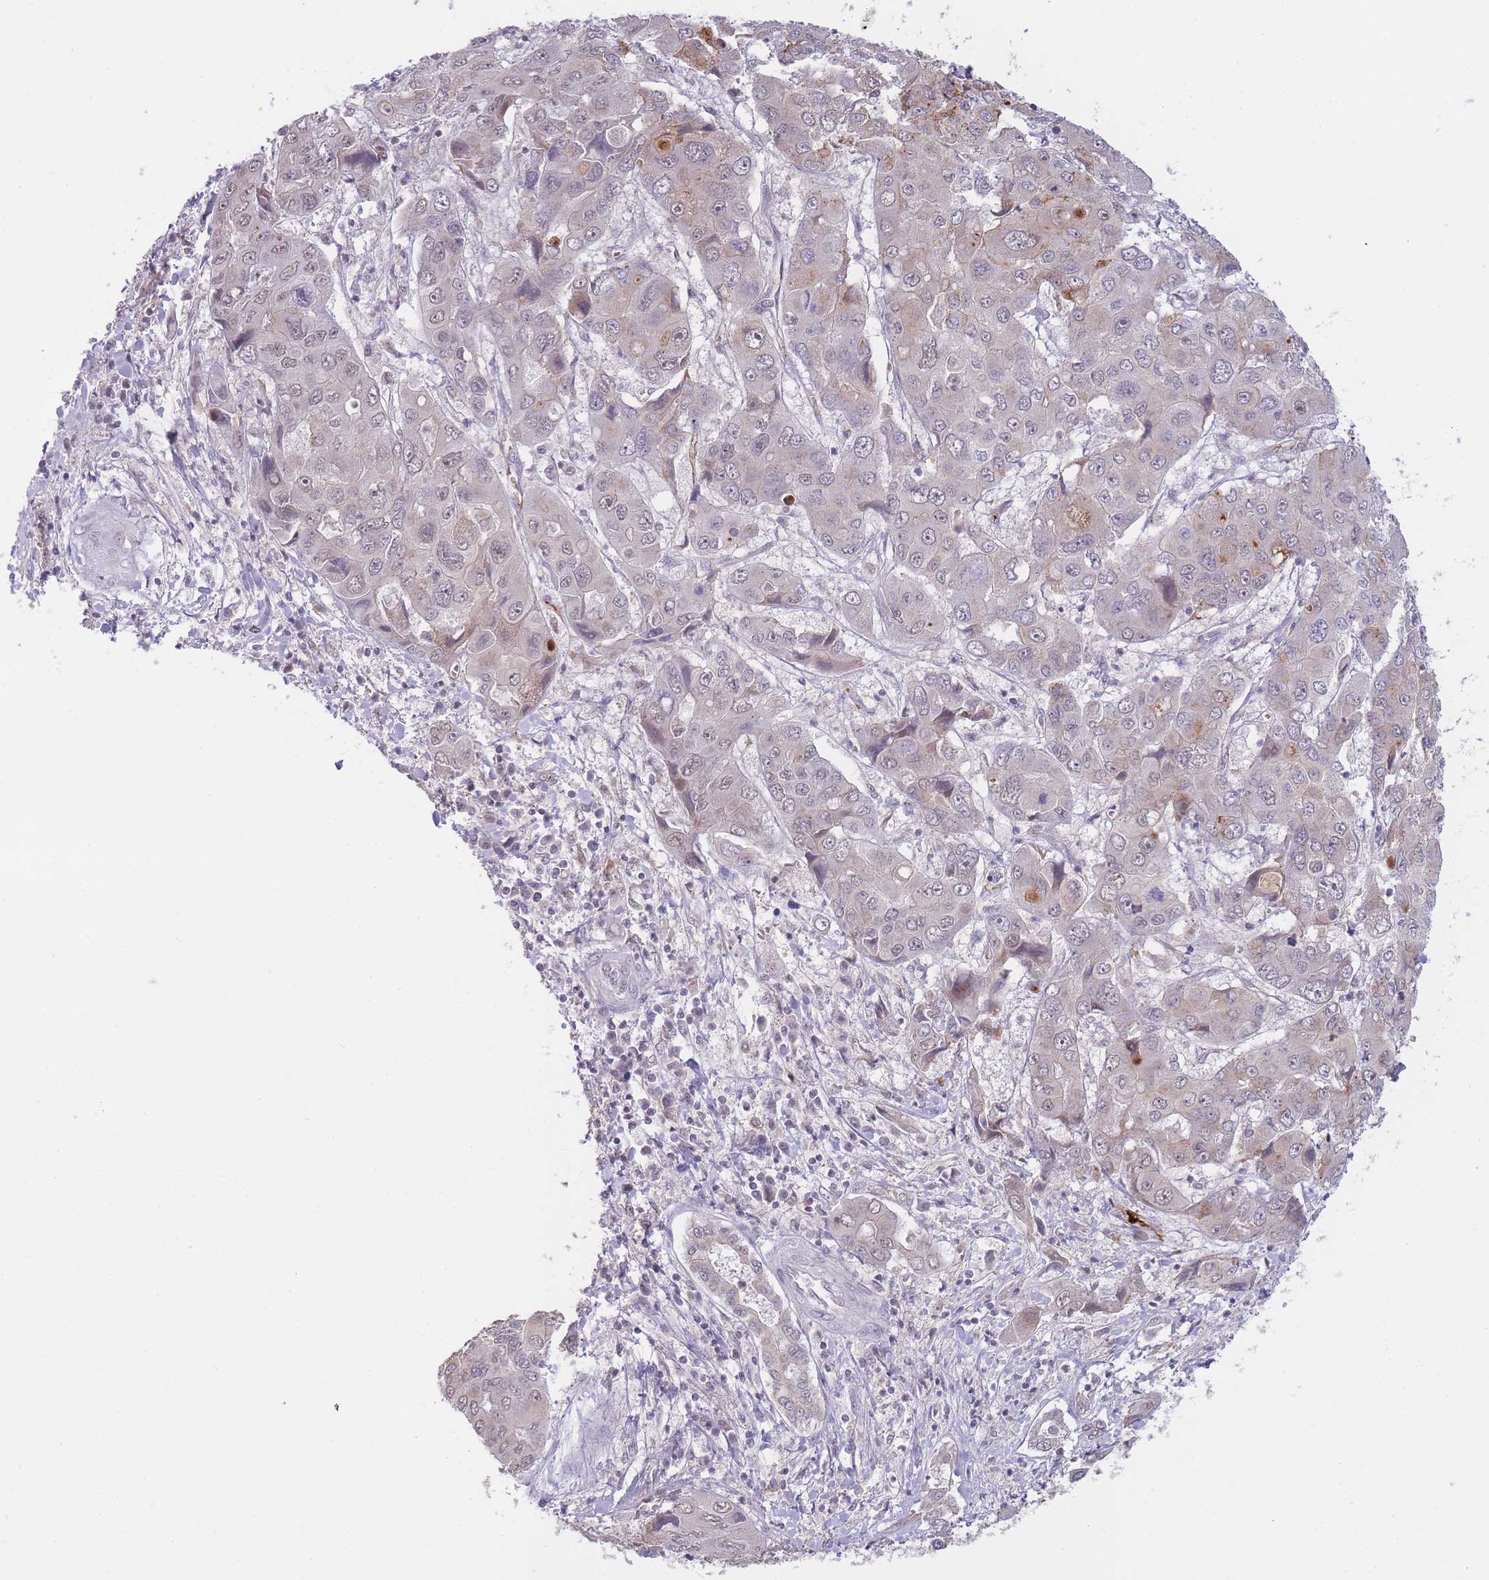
{"staining": {"intensity": "weak", "quantity": "<25%", "location": "nuclear"}, "tissue": "liver cancer", "cell_type": "Tumor cells", "image_type": "cancer", "snomed": [{"axis": "morphology", "description": "Cholangiocarcinoma"}, {"axis": "topography", "description": "Liver"}], "caption": "Immunohistochemical staining of cholangiocarcinoma (liver) shows no significant positivity in tumor cells.", "gene": "GOLGA6L25", "patient": {"sex": "male", "age": 67}}